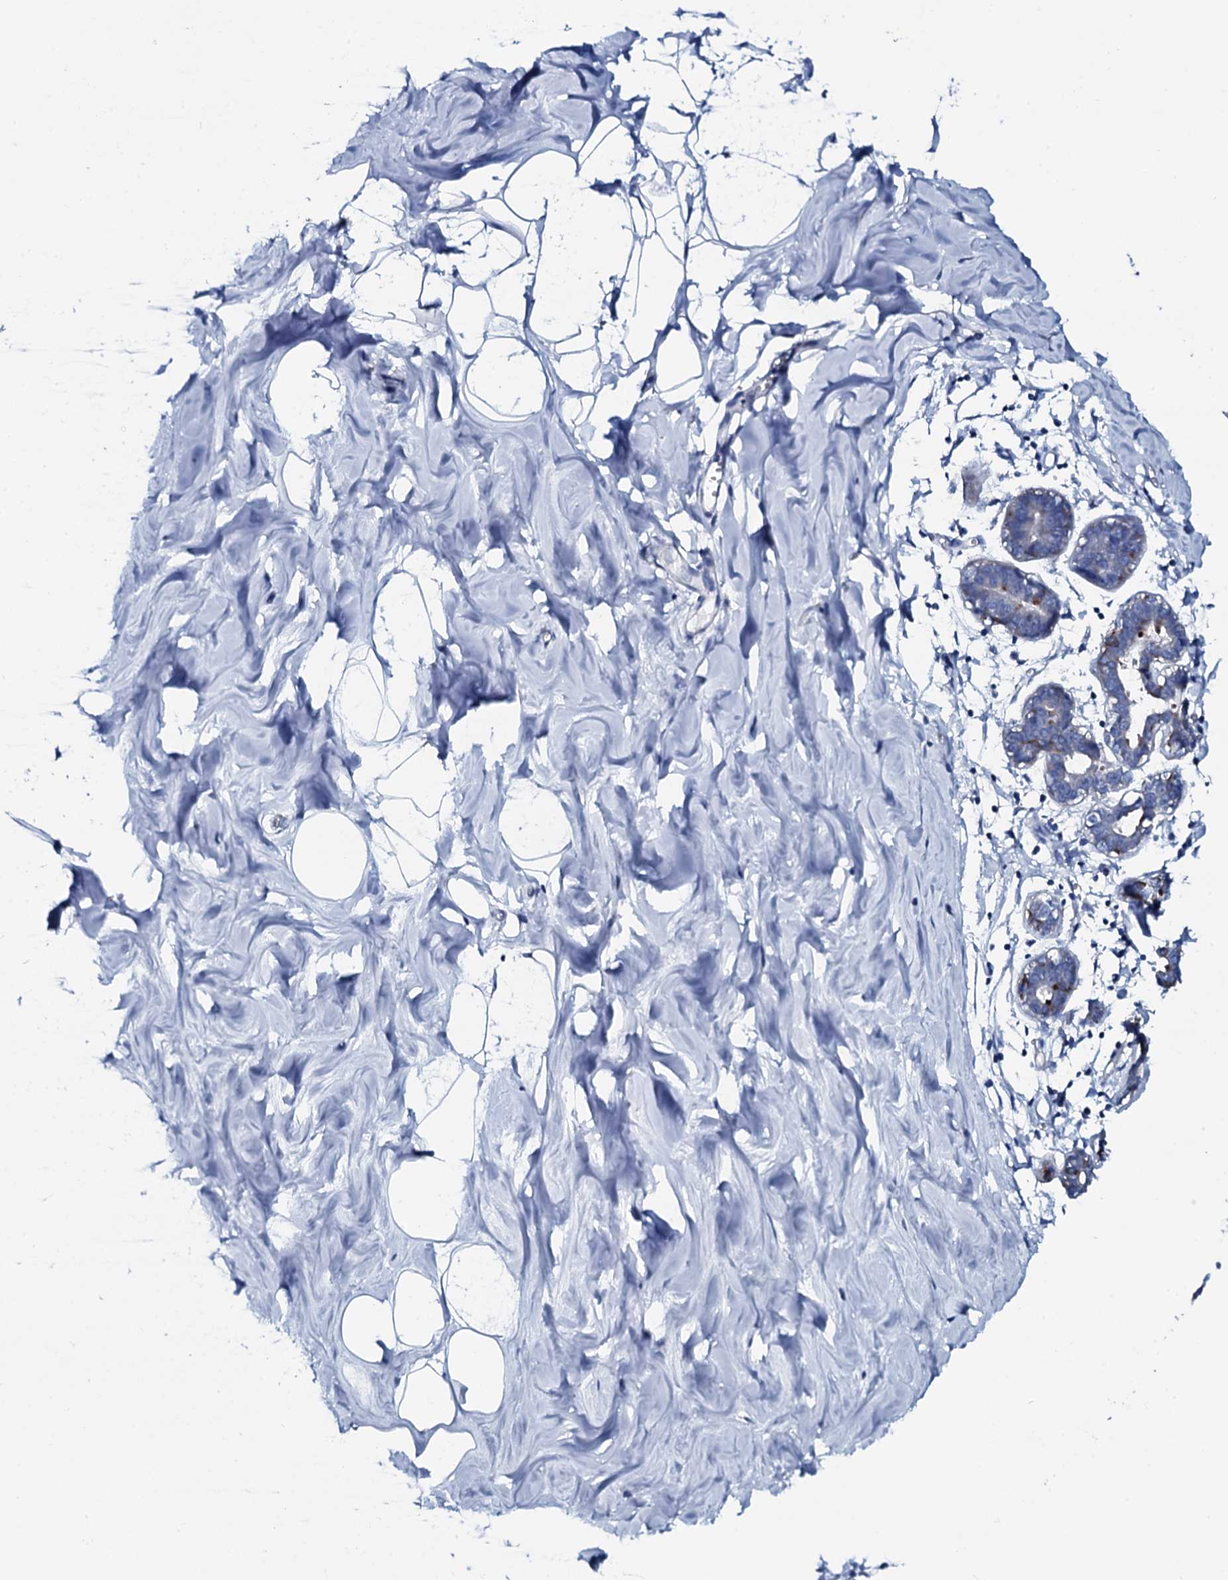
{"staining": {"intensity": "negative", "quantity": "none", "location": "none"}, "tissue": "breast", "cell_type": "Adipocytes", "image_type": "normal", "snomed": [{"axis": "morphology", "description": "Normal tissue, NOS"}, {"axis": "topography", "description": "Breast"}], "caption": "Image shows no significant protein expression in adipocytes of benign breast. Brightfield microscopy of IHC stained with DAB (3,3'-diaminobenzidine) (brown) and hematoxylin (blue), captured at high magnification.", "gene": "GYS2", "patient": {"sex": "female", "age": 27}}